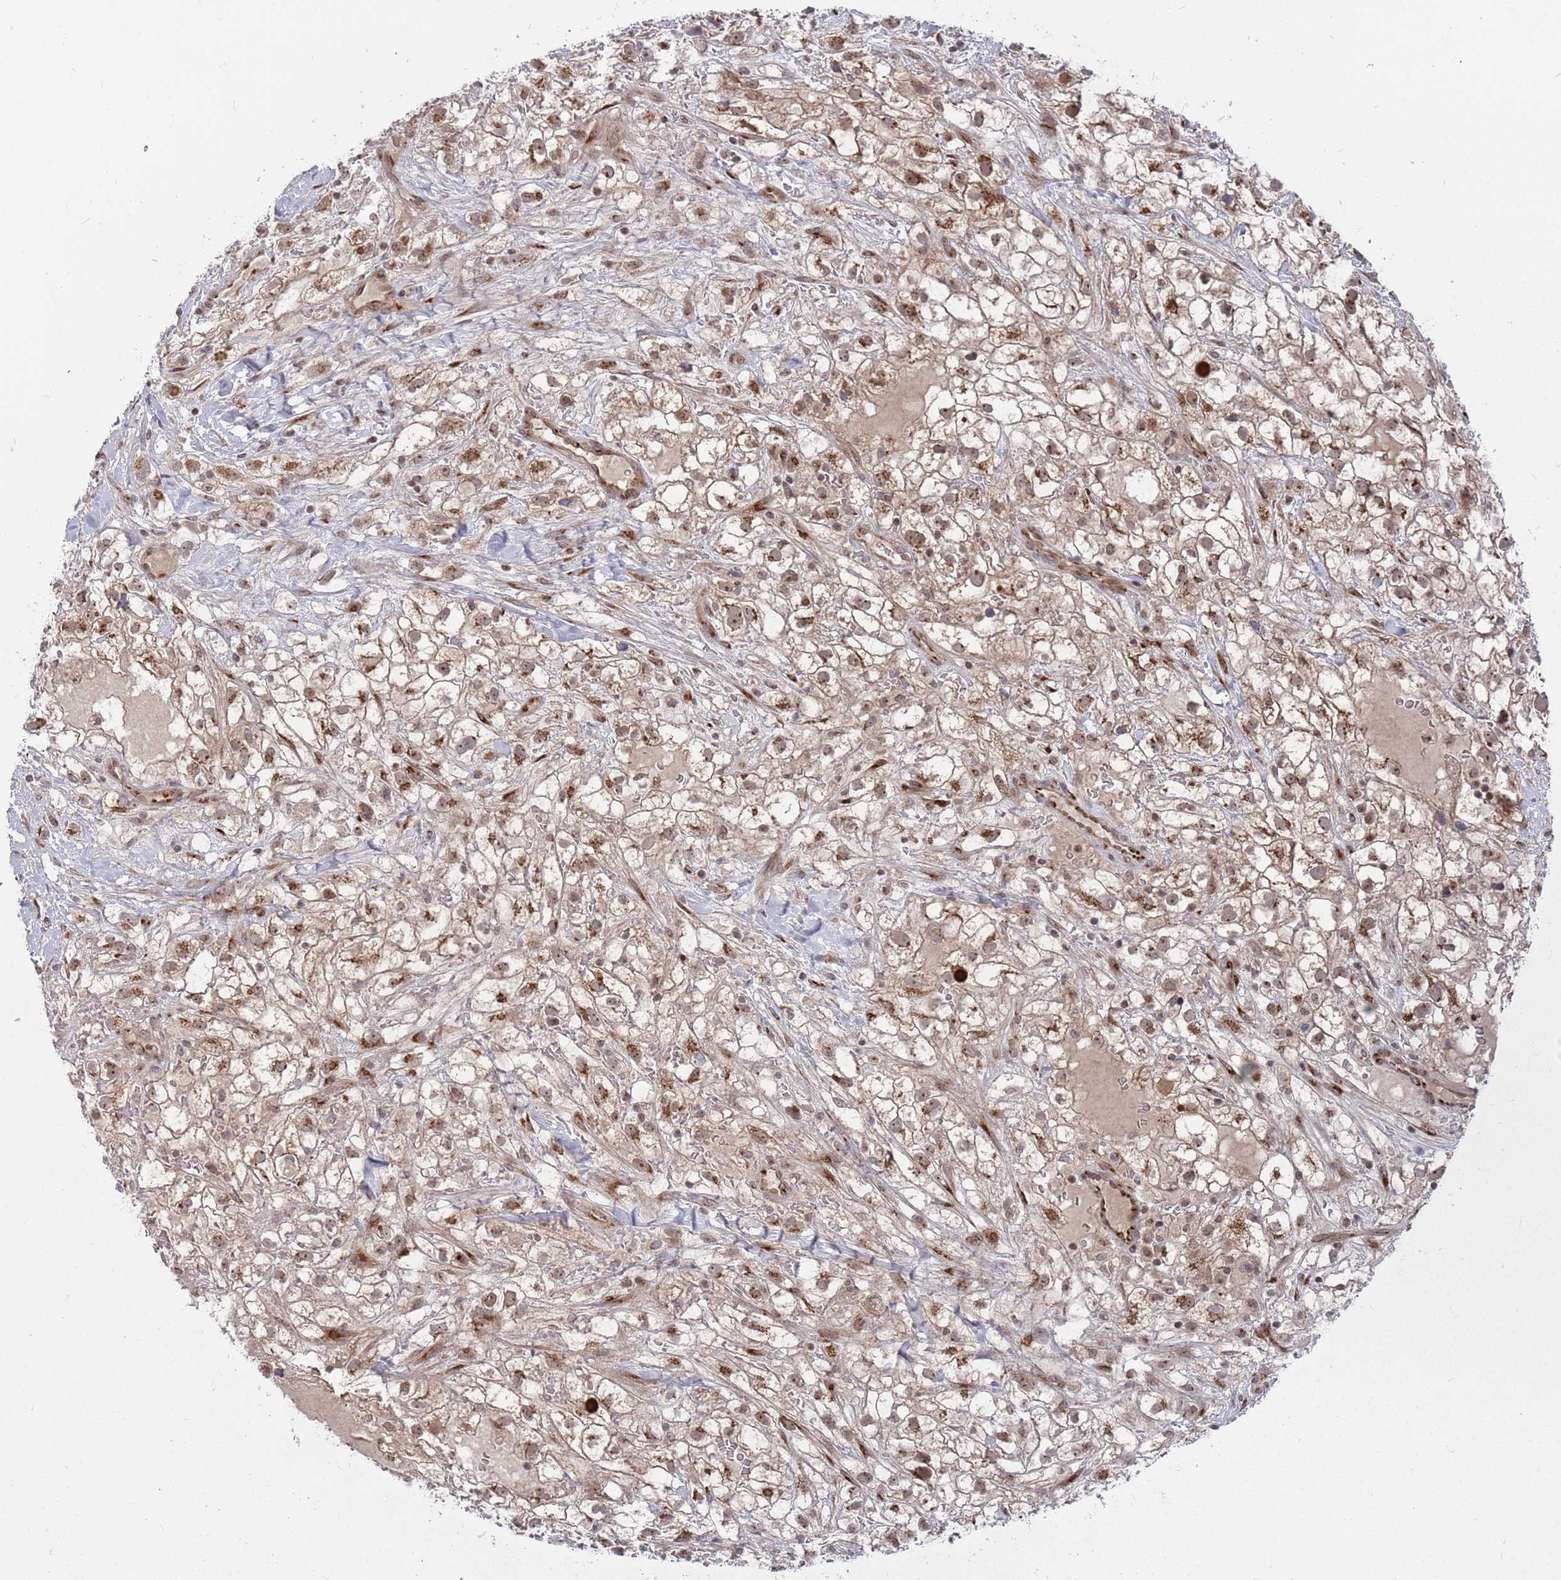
{"staining": {"intensity": "moderate", "quantity": ">75%", "location": "cytoplasmic/membranous,nuclear"}, "tissue": "renal cancer", "cell_type": "Tumor cells", "image_type": "cancer", "snomed": [{"axis": "morphology", "description": "Adenocarcinoma, NOS"}, {"axis": "topography", "description": "Kidney"}], "caption": "Renal cancer was stained to show a protein in brown. There is medium levels of moderate cytoplasmic/membranous and nuclear expression in approximately >75% of tumor cells.", "gene": "FMO4", "patient": {"sex": "male", "age": 59}}